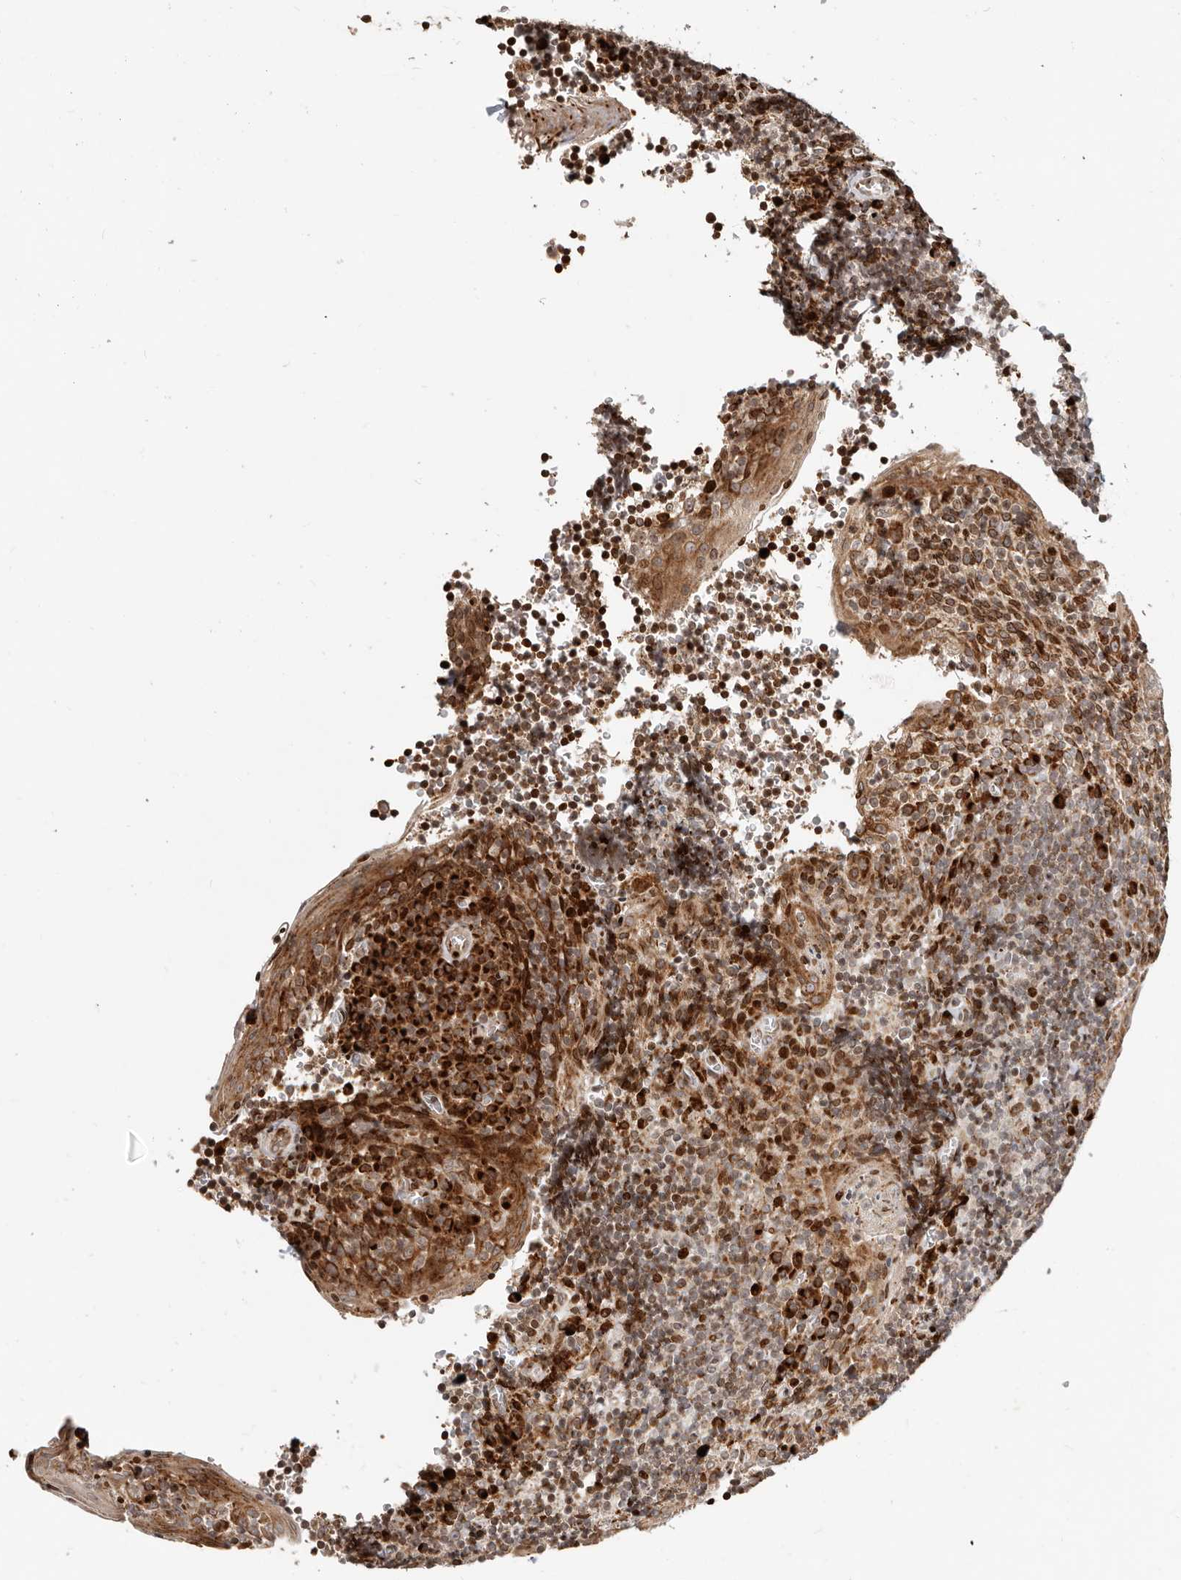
{"staining": {"intensity": "moderate", "quantity": "25%-75%", "location": "cytoplasmic/membranous"}, "tissue": "tonsil", "cell_type": "Germinal center cells", "image_type": "normal", "snomed": [{"axis": "morphology", "description": "Normal tissue, NOS"}, {"axis": "topography", "description": "Tonsil"}], "caption": "Germinal center cells display moderate cytoplasmic/membranous staining in approximately 25%-75% of cells in benign tonsil. The protein is shown in brown color, while the nuclei are stained blue.", "gene": "TRIM4", "patient": {"sex": "male", "age": 27}}